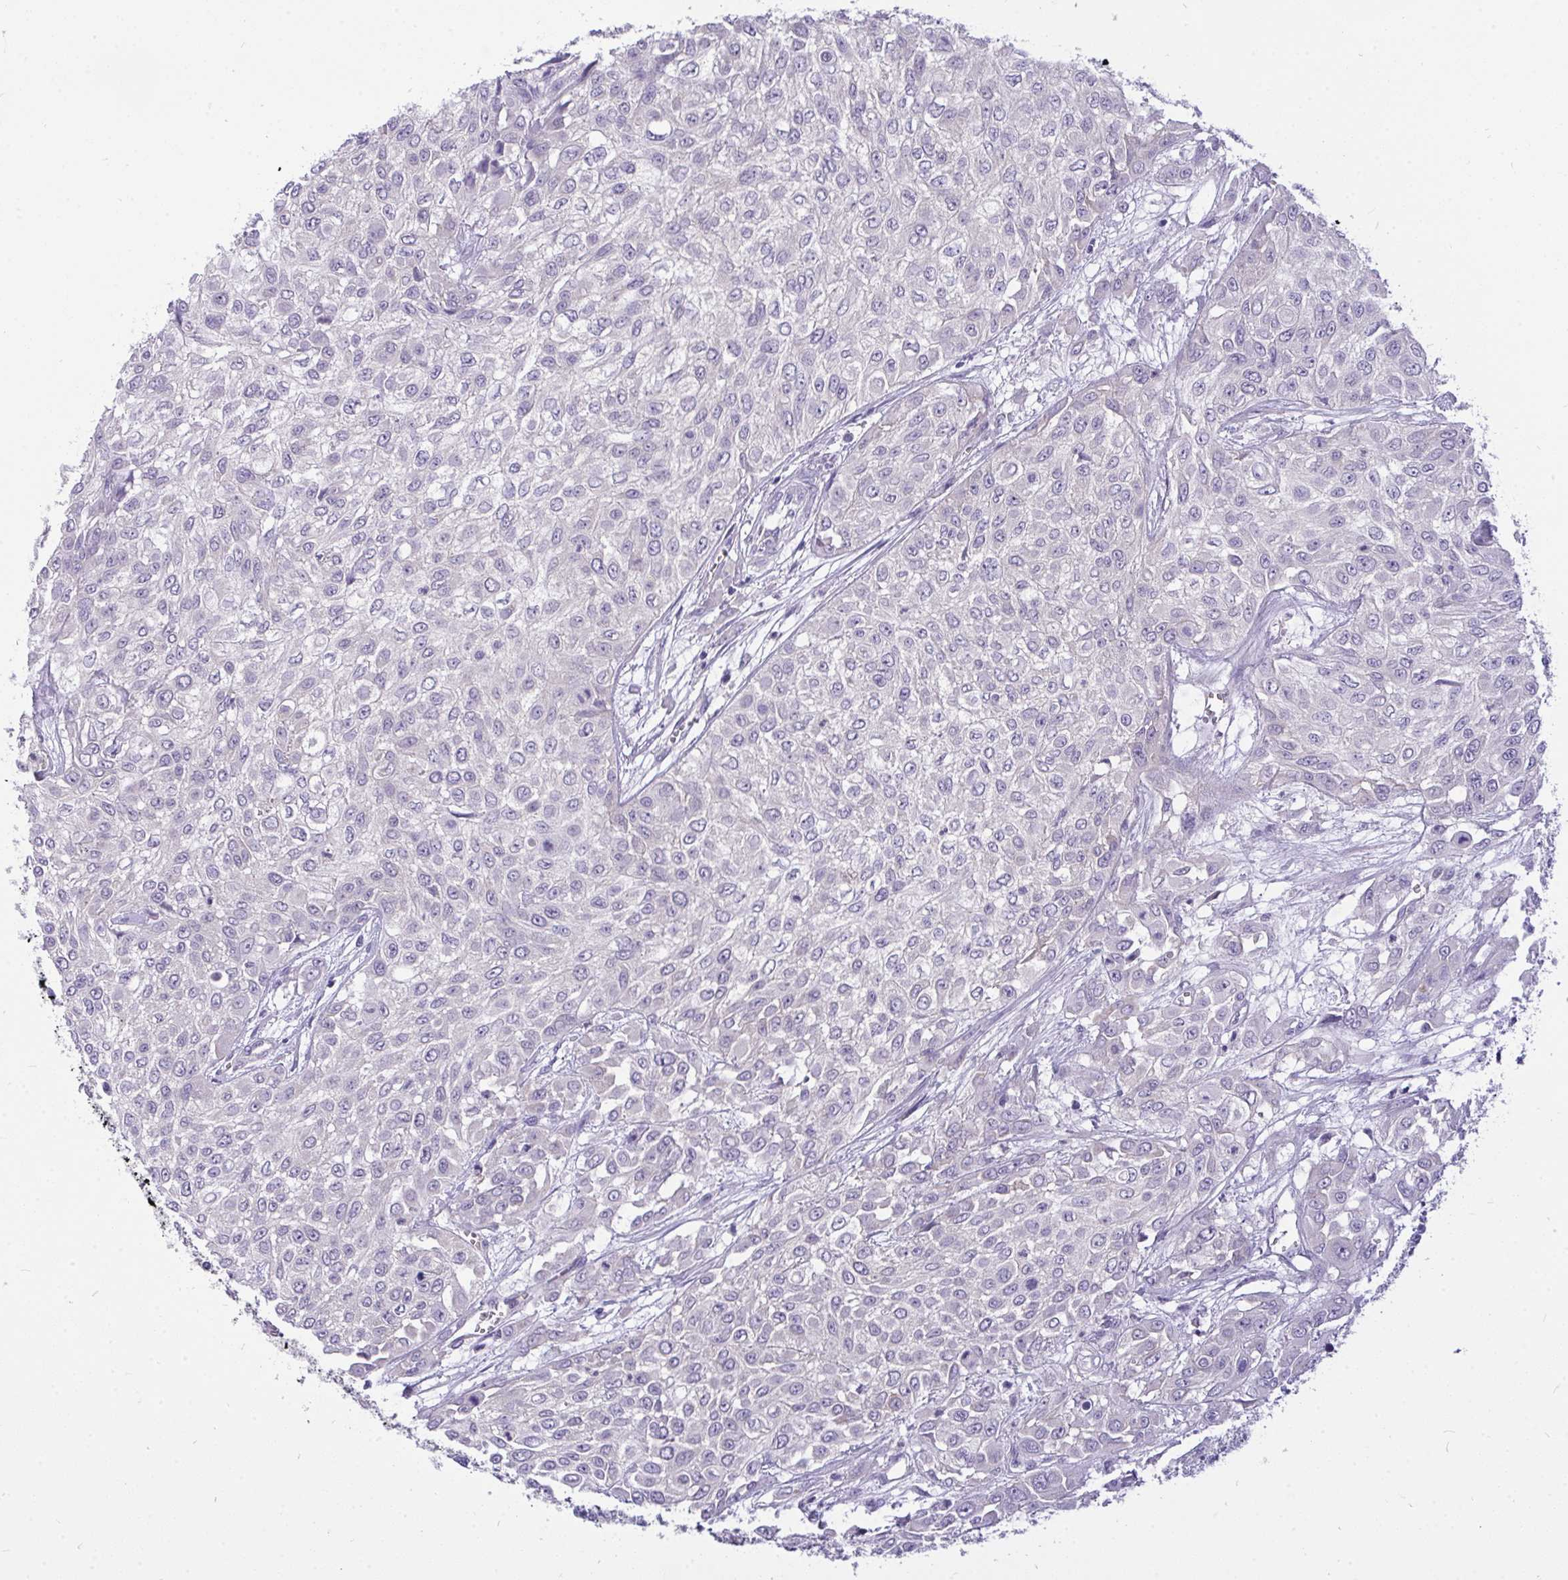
{"staining": {"intensity": "negative", "quantity": "none", "location": "none"}, "tissue": "urothelial cancer", "cell_type": "Tumor cells", "image_type": "cancer", "snomed": [{"axis": "morphology", "description": "Urothelial carcinoma, High grade"}, {"axis": "topography", "description": "Urinary bladder"}], "caption": "Urothelial cancer was stained to show a protein in brown. There is no significant expression in tumor cells.", "gene": "VGLL3", "patient": {"sex": "male", "age": 57}}